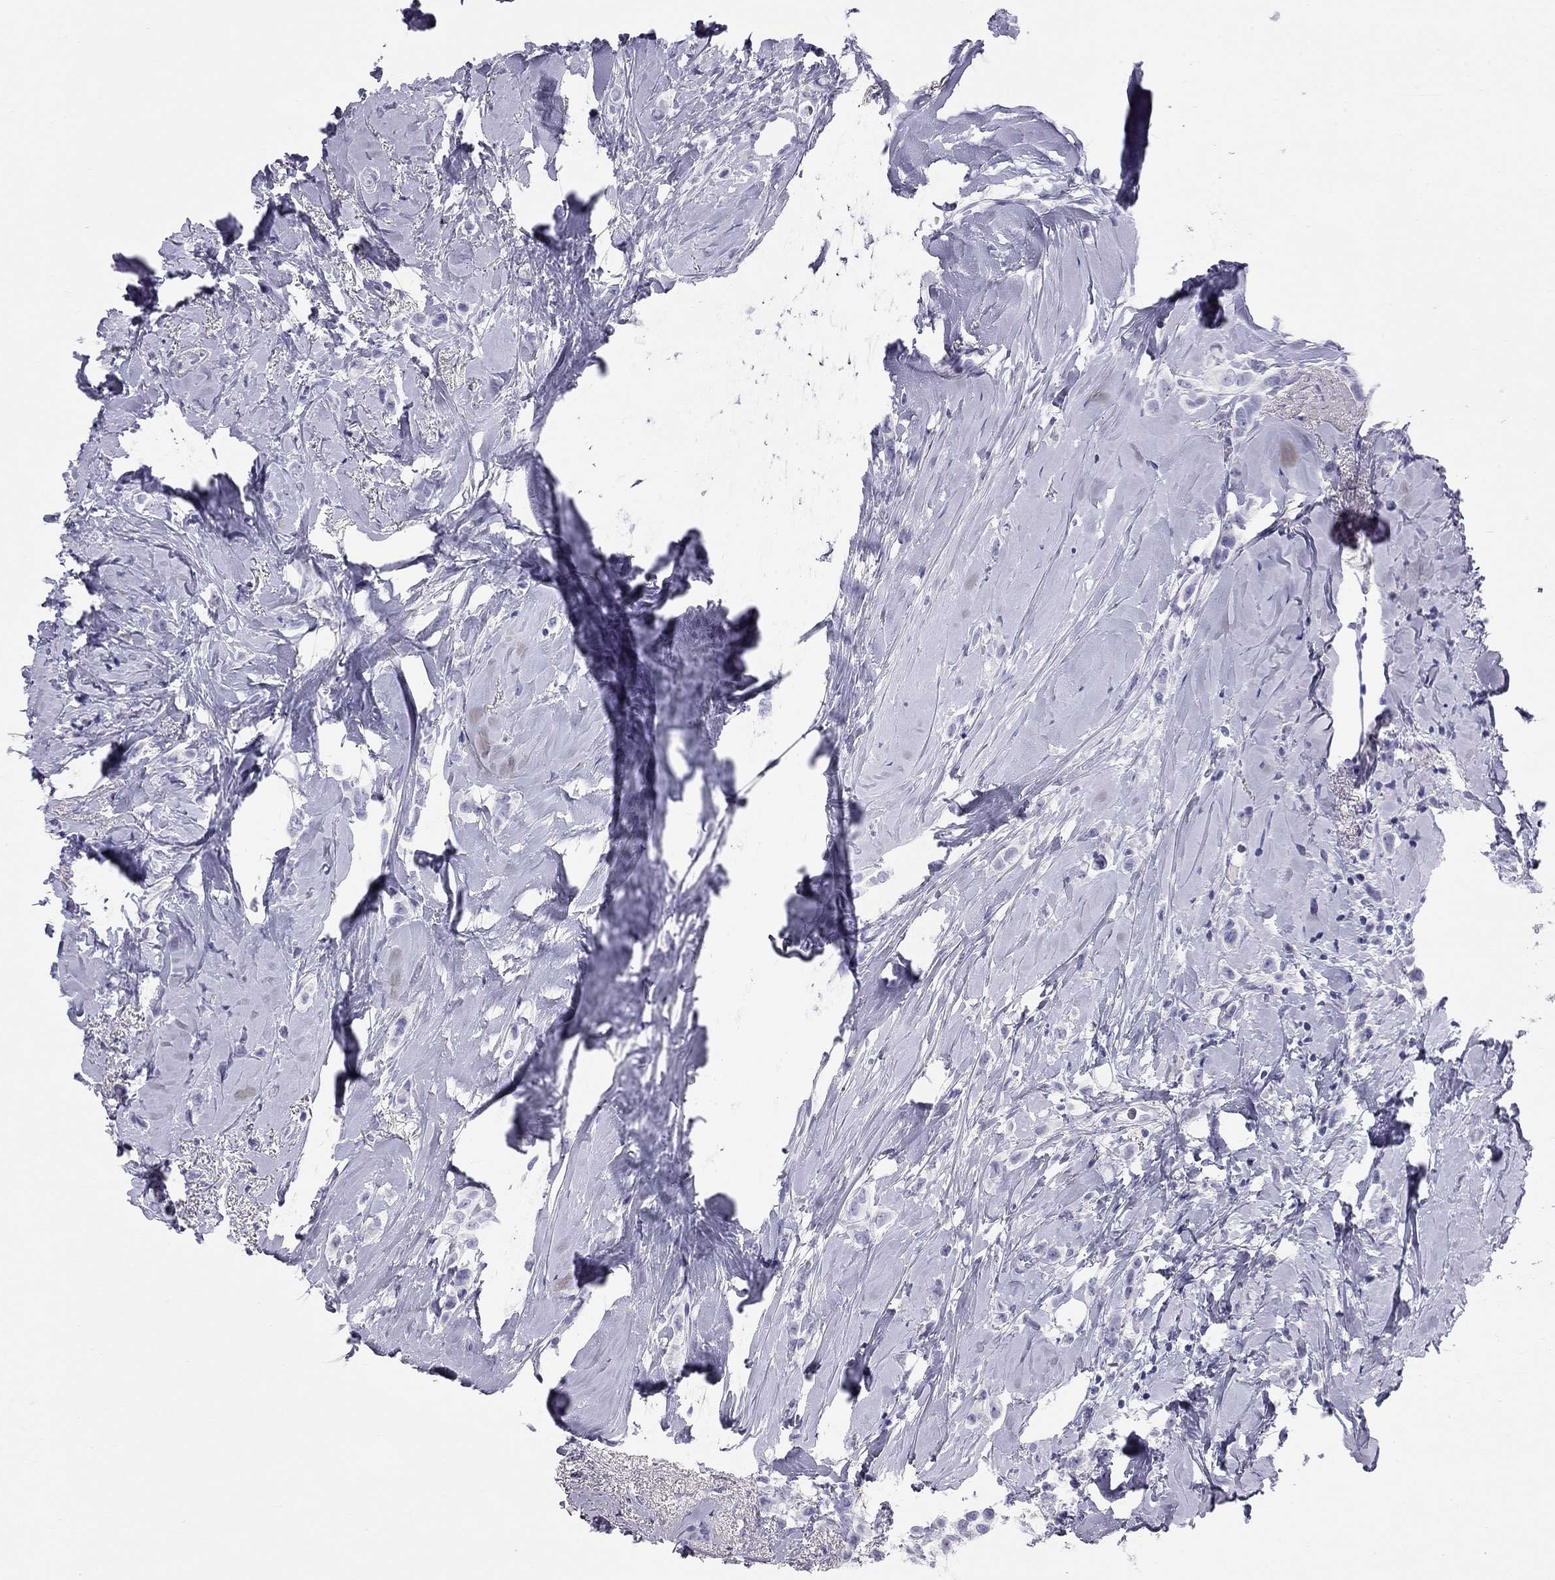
{"staining": {"intensity": "negative", "quantity": "none", "location": "none"}, "tissue": "breast cancer", "cell_type": "Tumor cells", "image_type": "cancer", "snomed": [{"axis": "morphology", "description": "Lobular carcinoma"}, {"axis": "topography", "description": "Breast"}], "caption": "Breast lobular carcinoma stained for a protein using immunohistochemistry displays no staining tumor cells.", "gene": "TRPM3", "patient": {"sex": "female", "age": 66}}